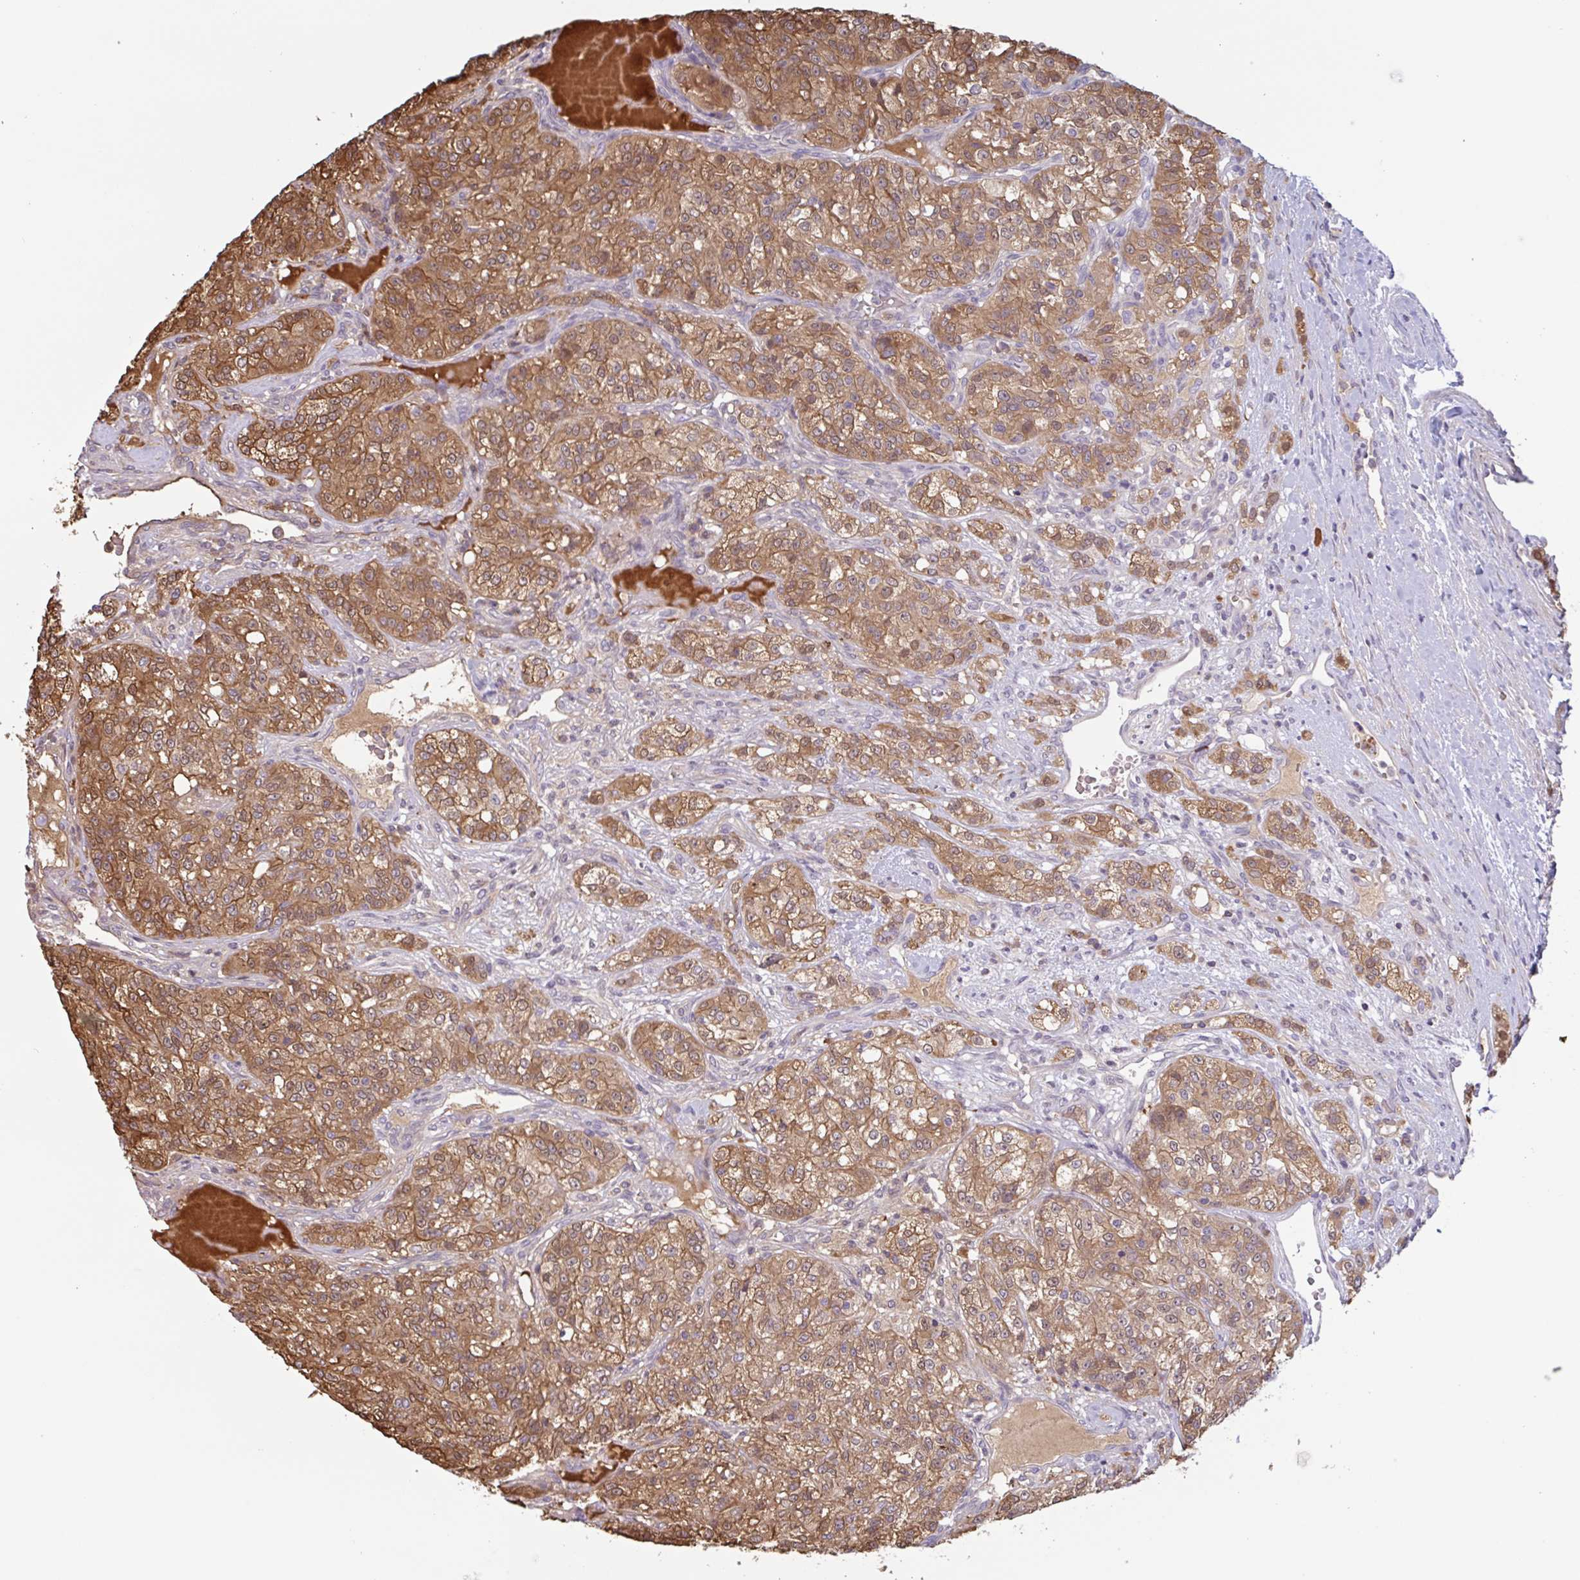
{"staining": {"intensity": "moderate", "quantity": ">75%", "location": "cytoplasmic/membranous"}, "tissue": "renal cancer", "cell_type": "Tumor cells", "image_type": "cancer", "snomed": [{"axis": "morphology", "description": "Adenocarcinoma, NOS"}, {"axis": "topography", "description": "Kidney"}], "caption": "Renal cancer stained with a protein marker displays moderate staining in tumor cells.", "gene": "OTOP2", "patient": {"sex": "female", "age": 63}}